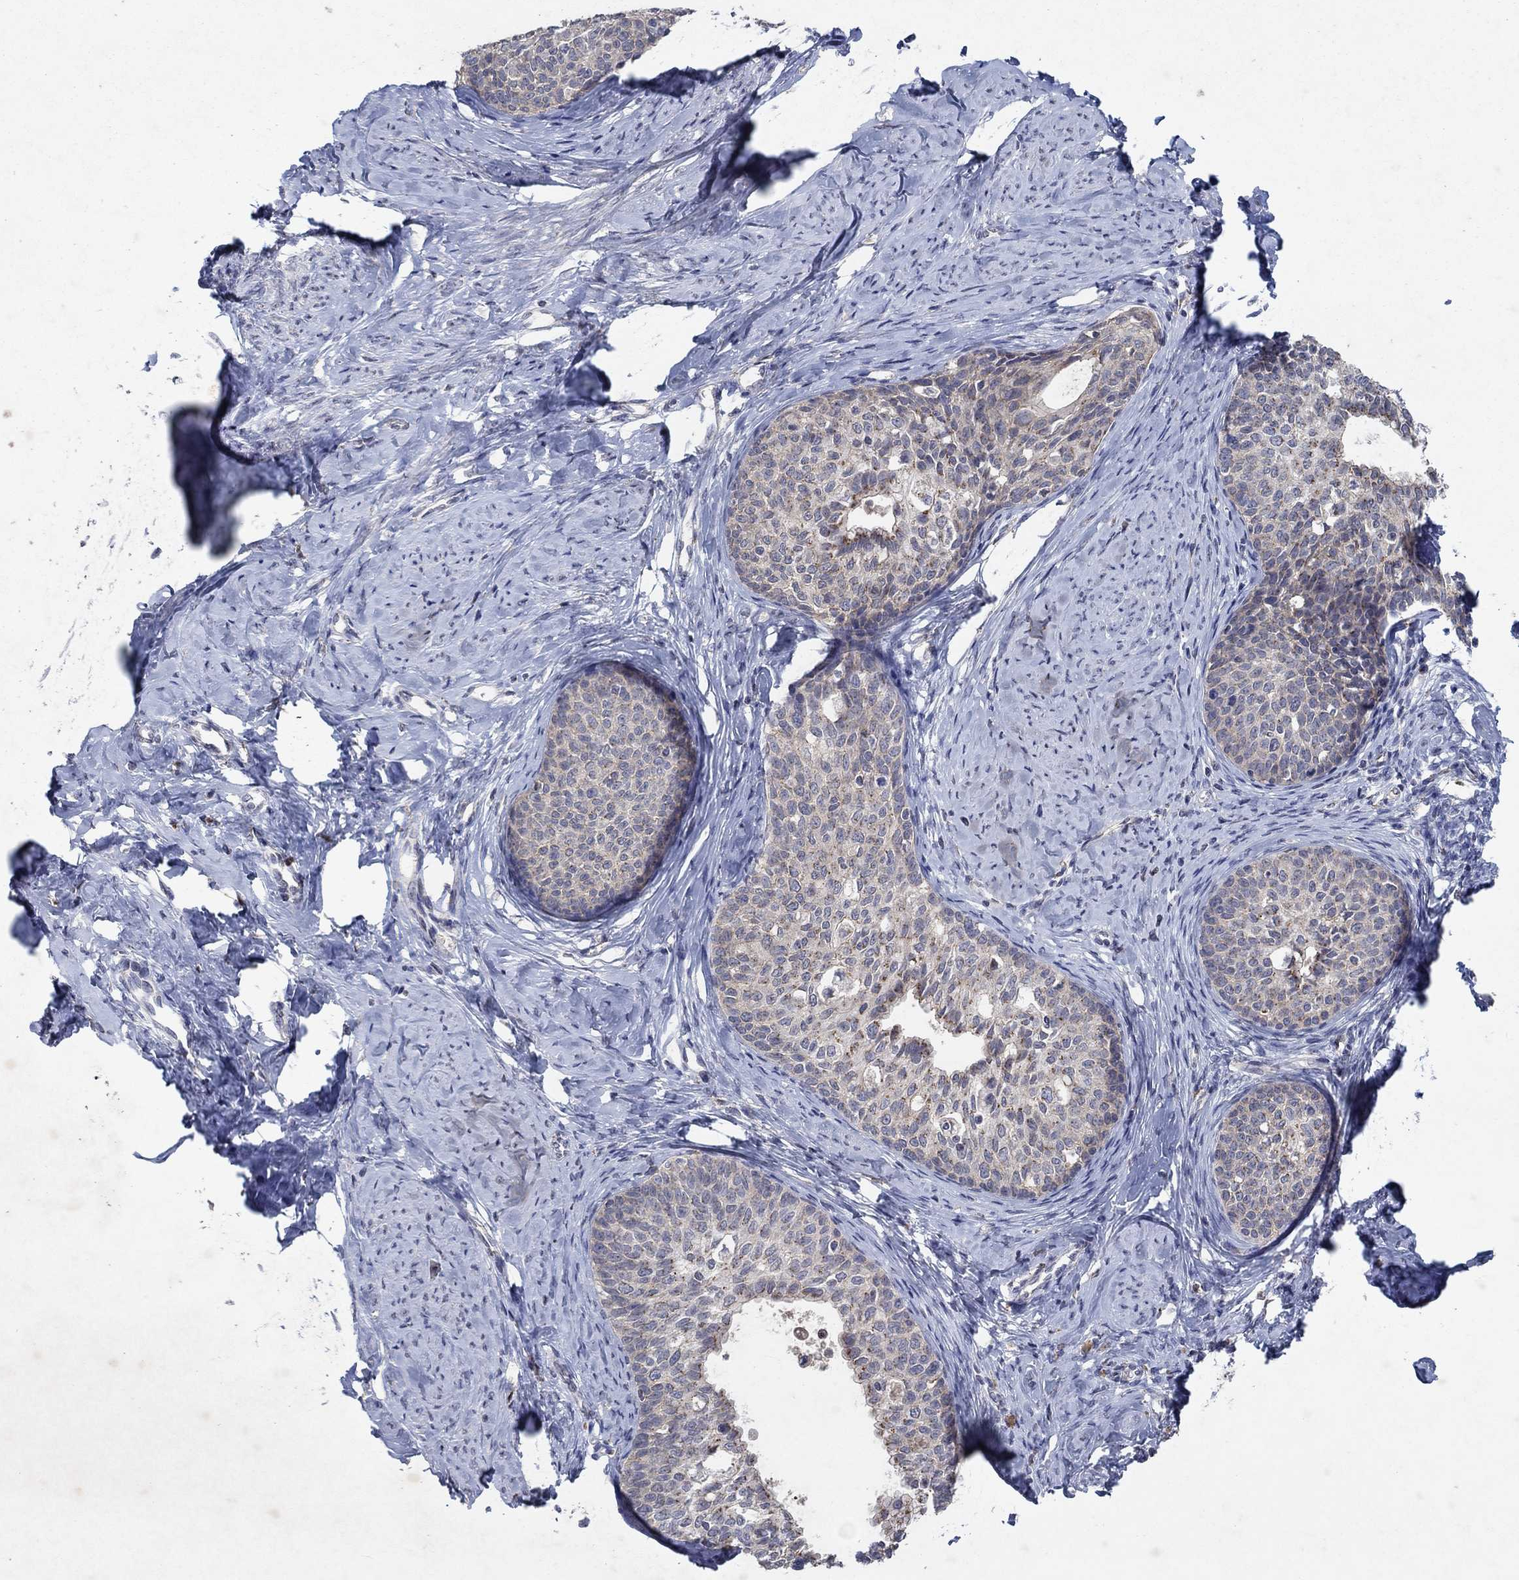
{"staining": {"intensity": "strong", "quantity": "<25%", "location": "cytoplasmic/membranous"}, "tissue": "cervical cancer", "cell_type": "Tumor cells", "image_type": "cancer", "snomed": [{"axis": "morphology", "description": "Squamous cell carcinoma, NOS"}, {"axis": "topography", "description": "Cervix"}], "caption": "A medium amount of strong cytoplasmic/membranous staining is appreciated in about <25% of tumor cells in cervical cancer tissue.", "gene": "FRG1", "patient": {"sex": "female", "age": 51}}